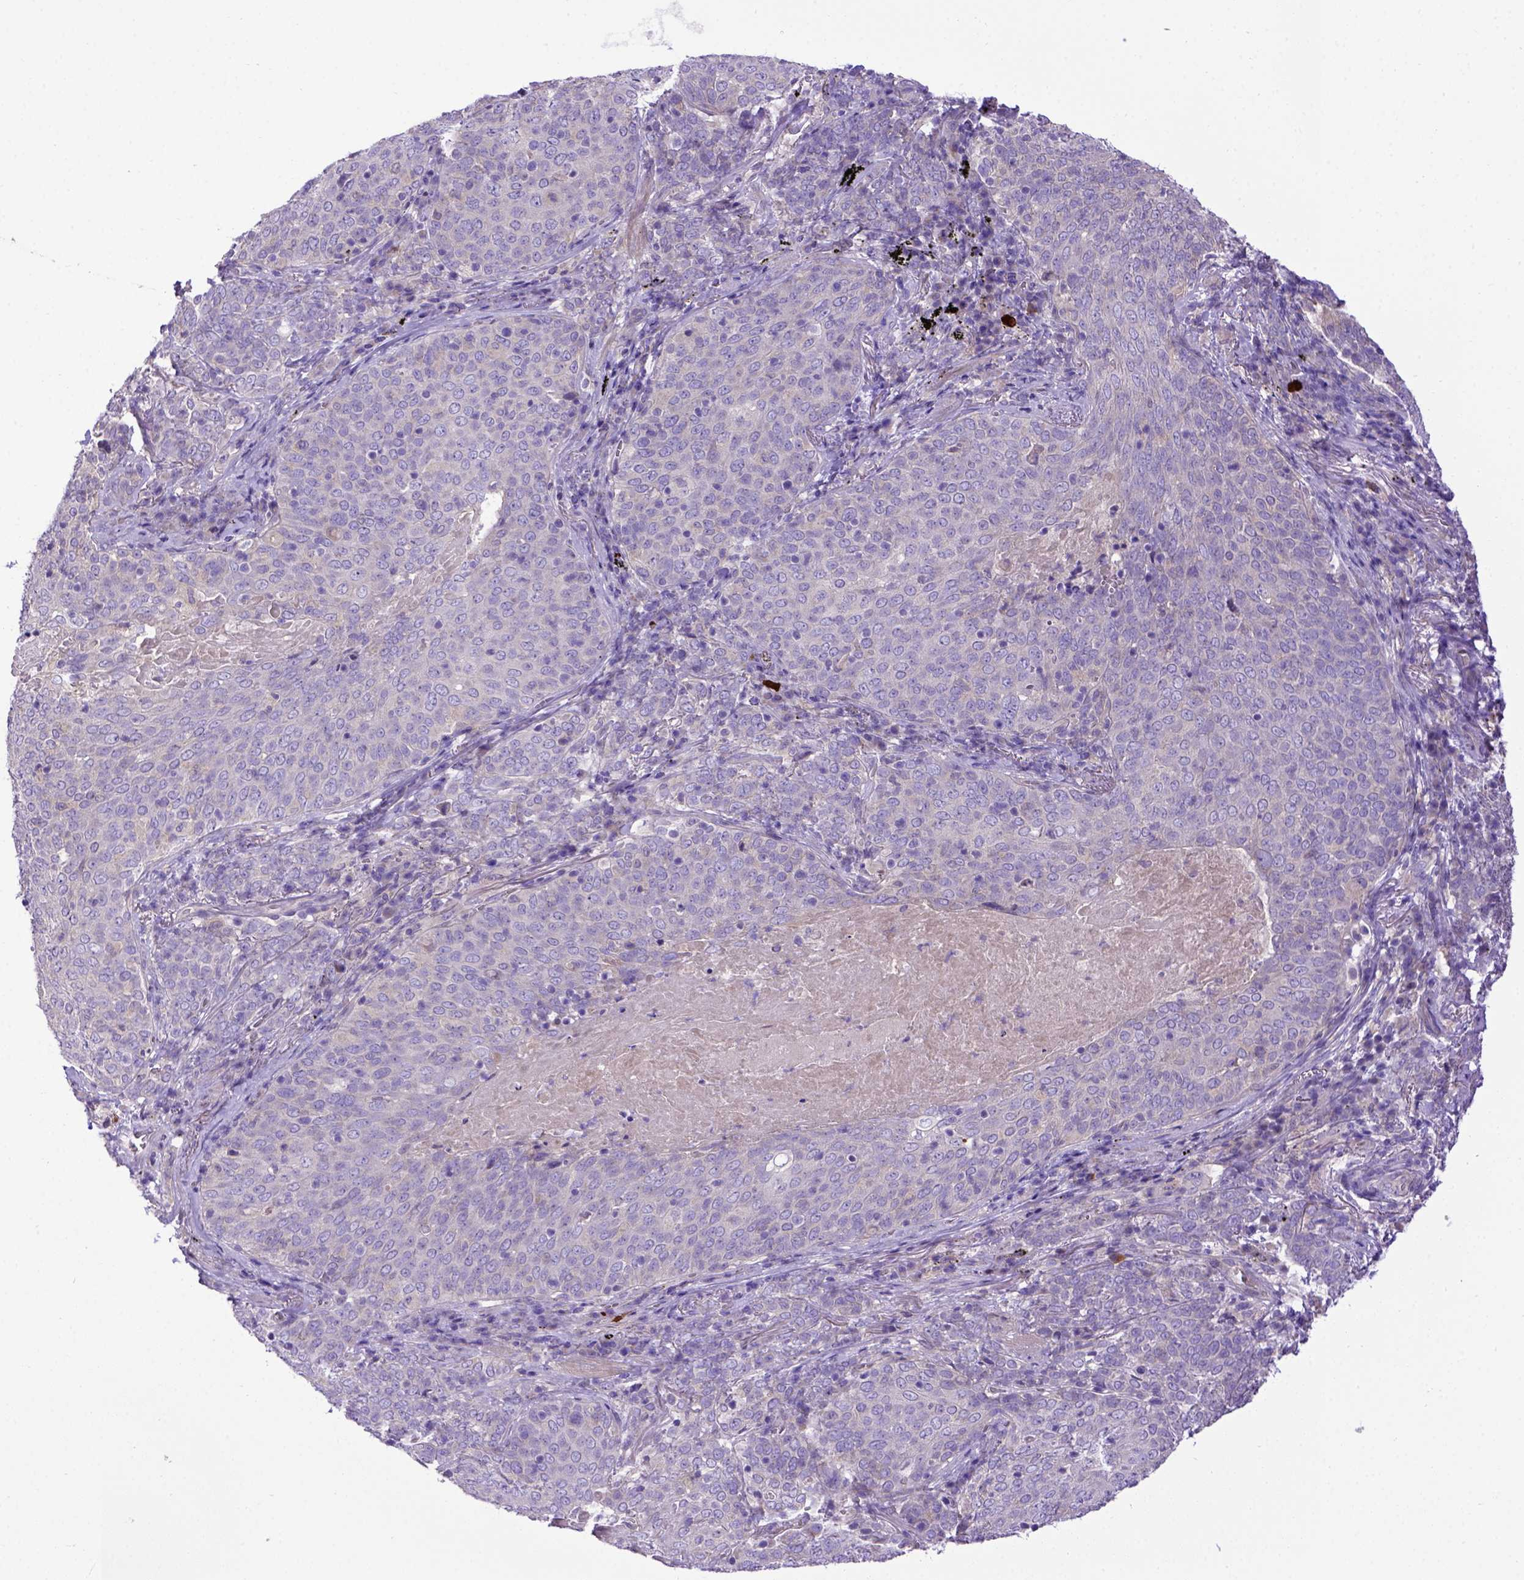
{"staining": {"intensity": "negative", "quantity": "none", "location": "none"}, "tissue": "lung cancer", "cell_type": "Tumor cells", "image_type": "cancer", "snomed": [{"axis": "morphology", "description": "Squamous cell carcinoma, NOS"}, {"axis": "topography", "description": "Lung"}], "caption": "This is a image of immunohistochemistry staining of lung cancer, which shows no positivity in tumor cells.", "gene": "ADAM12", "patient": {"sex": "male", "age": 82}}